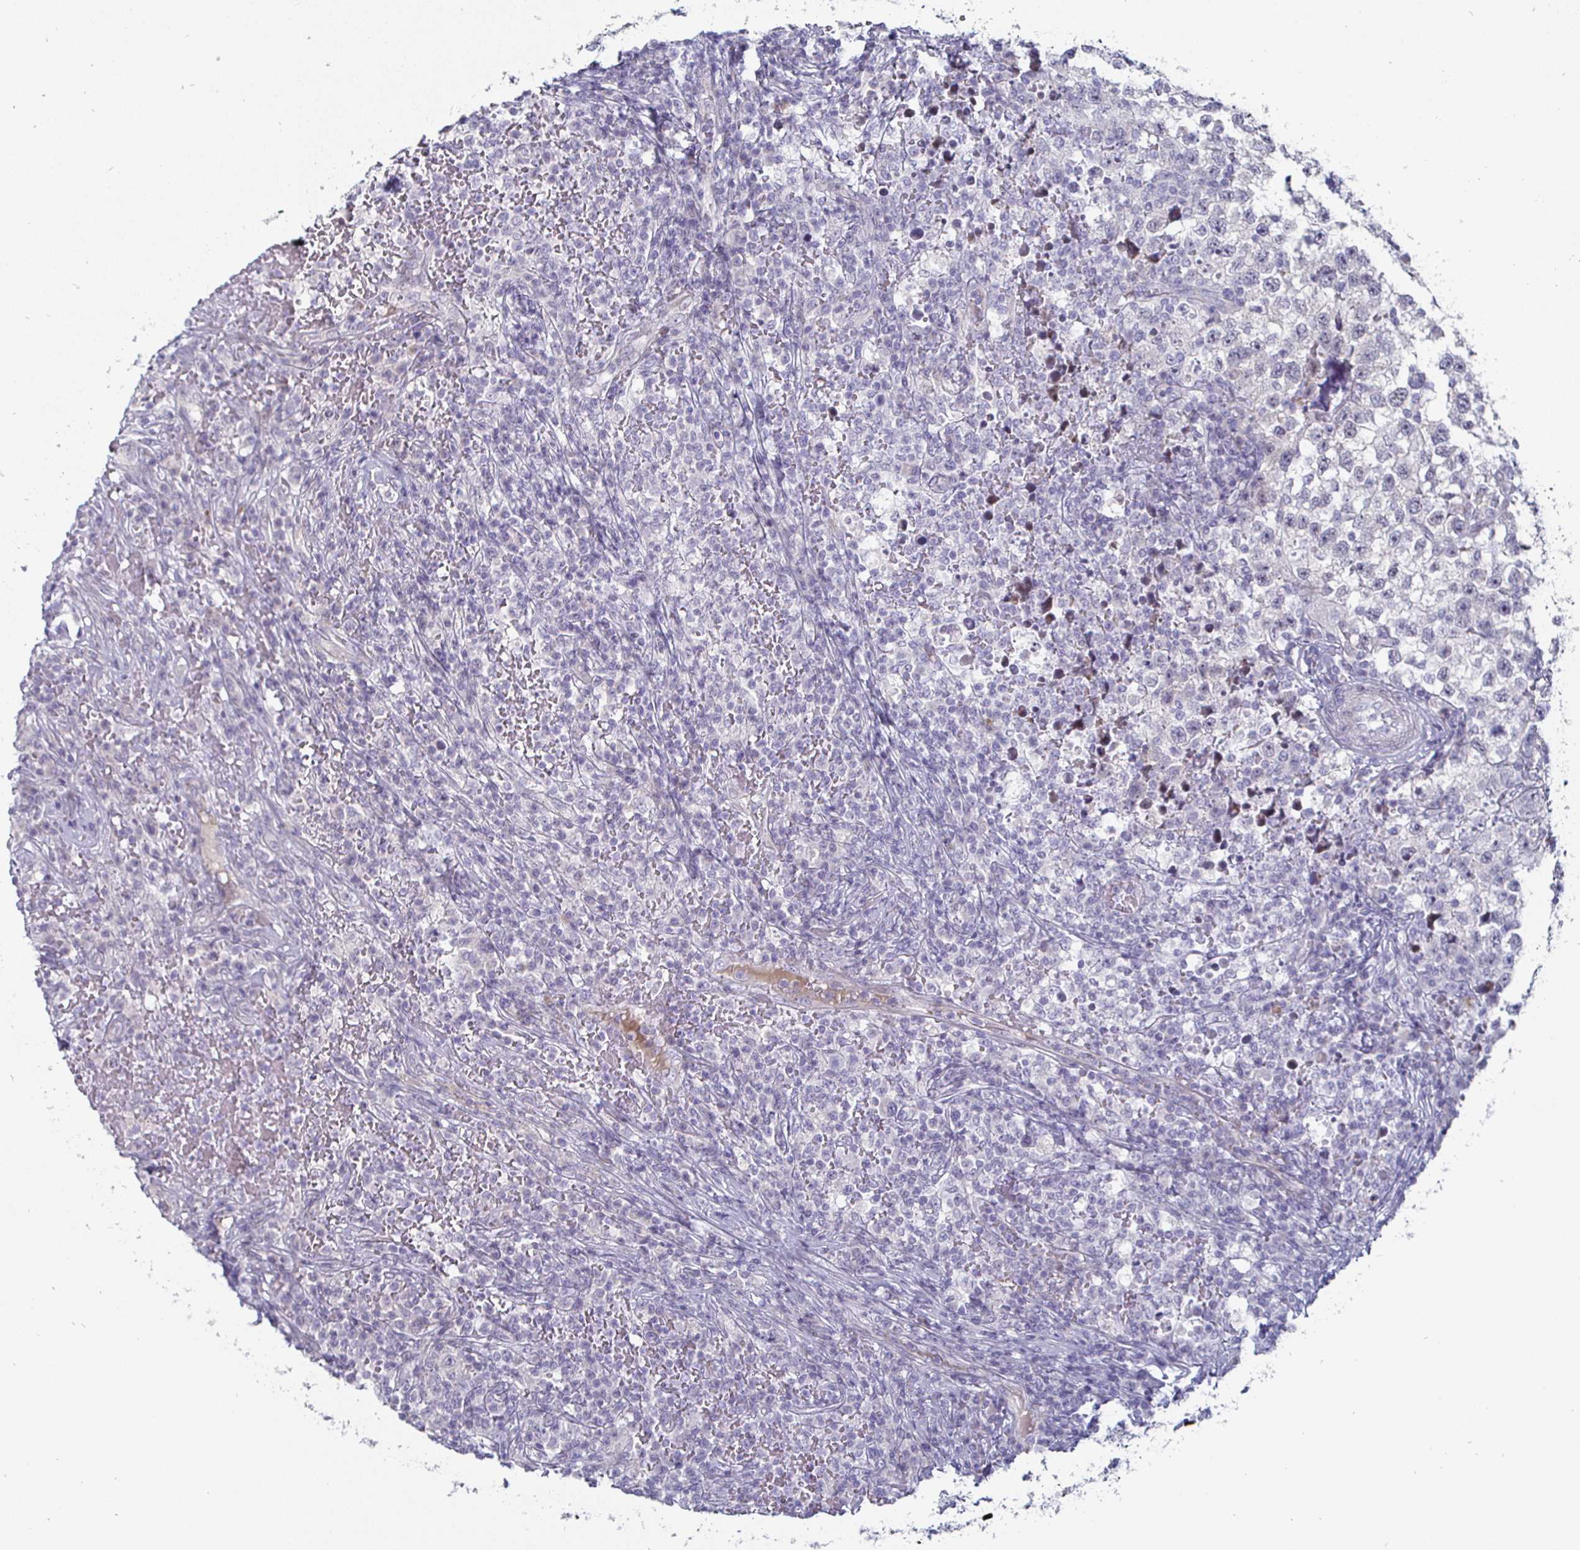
{"staining": {"intensity": "negative", "quantity": "none", "location": "none"}, "tissue": "testis cancer", "cell_type": "Tumor cells", "image_type": "cancer", "snomed": [{"axis": "morphology", "description": "Seminoma, NOS"}, {"axis": "topography", "description": "Testis"}], "caption": "Immunohistochemistry (IHC) micrograph of testis seminoma stained for a protein (brown), which exhibits no positivity in tumor cells. Nuclei are stained in blue.", "gene": "DMRTB1", "patient": {"sex": "male", "age": 22}}